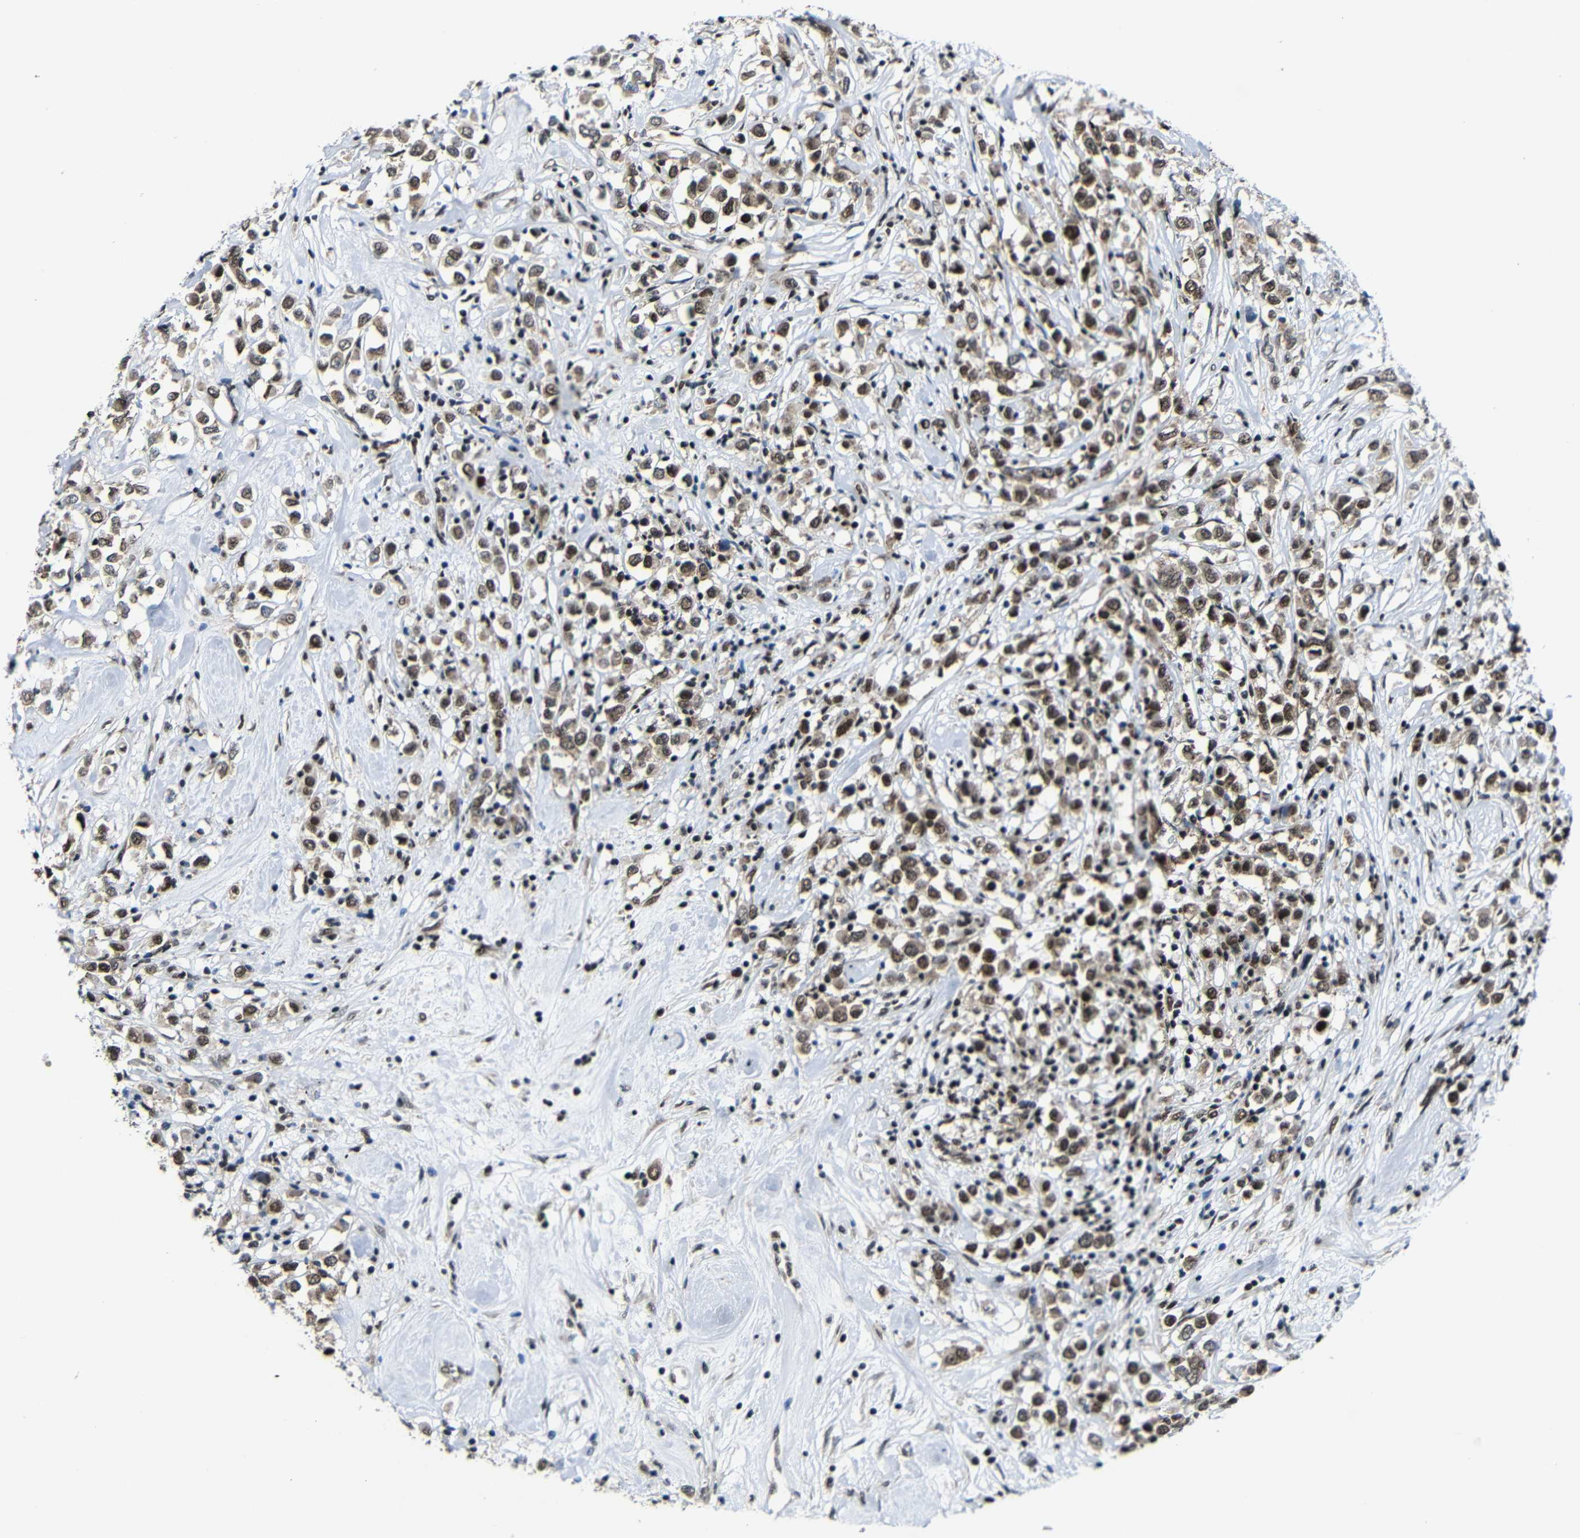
{"staining": {"intensity": "strong", "quantity": ">75%", "location": "nuclear"}, "tissue": "breast cancer", "cell_type": "Tumor cells", "image_type": "cancer", "snomed": [{"axis": "morphology", "description": "Duct carcinoma"}, {"axis": "topography", "description": "Breast"}], "caption": "Protein analysis of invasive ductal carcinoma (breast) tissue demonstrates strong nuclear staining in about >75% of tumor cells.", "gene": "PTBP1", "patient": {"sex": "female", "age": 61}}